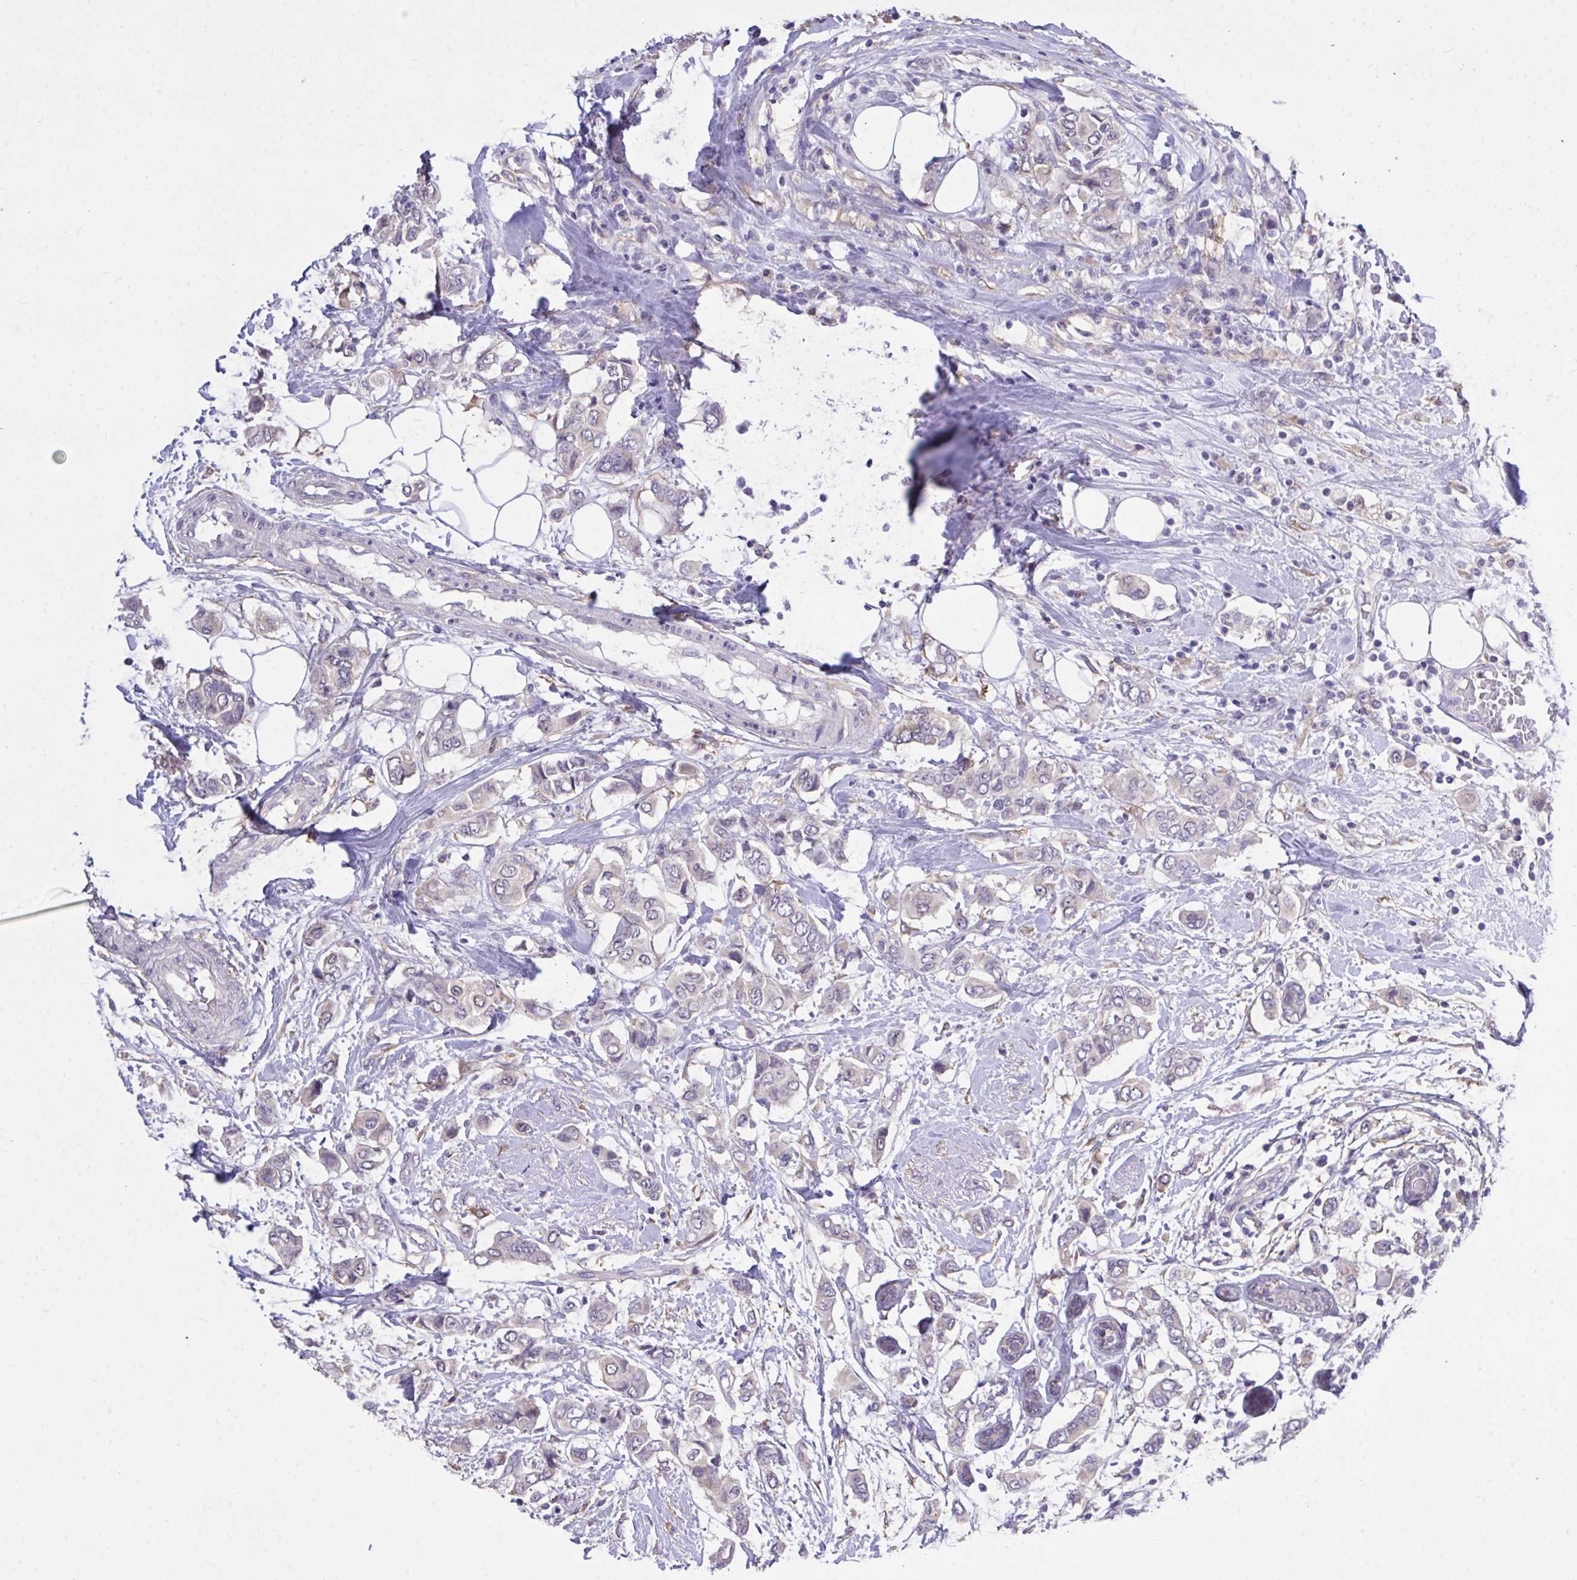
{"staining": {"intensity": "negative", "quantity": "none", "location": "none"}, "tissue": "breast cancer", "cell_type": "Tumor cells", "image_type": "cancer", "snomed": [{"axis": "morphology", "description": "Lobular carcinoma"}, {"axis": "topography", "description": "Breast"}], "caption": "This image is of breast cancer (lobular carcinoma) stained with IHC to label a protein in brown with the nuclei are counter-stained blue. There is no positivity in tumor cells.", "gene": "MPC2", "patient": {"sex": "female", "age": 51}}